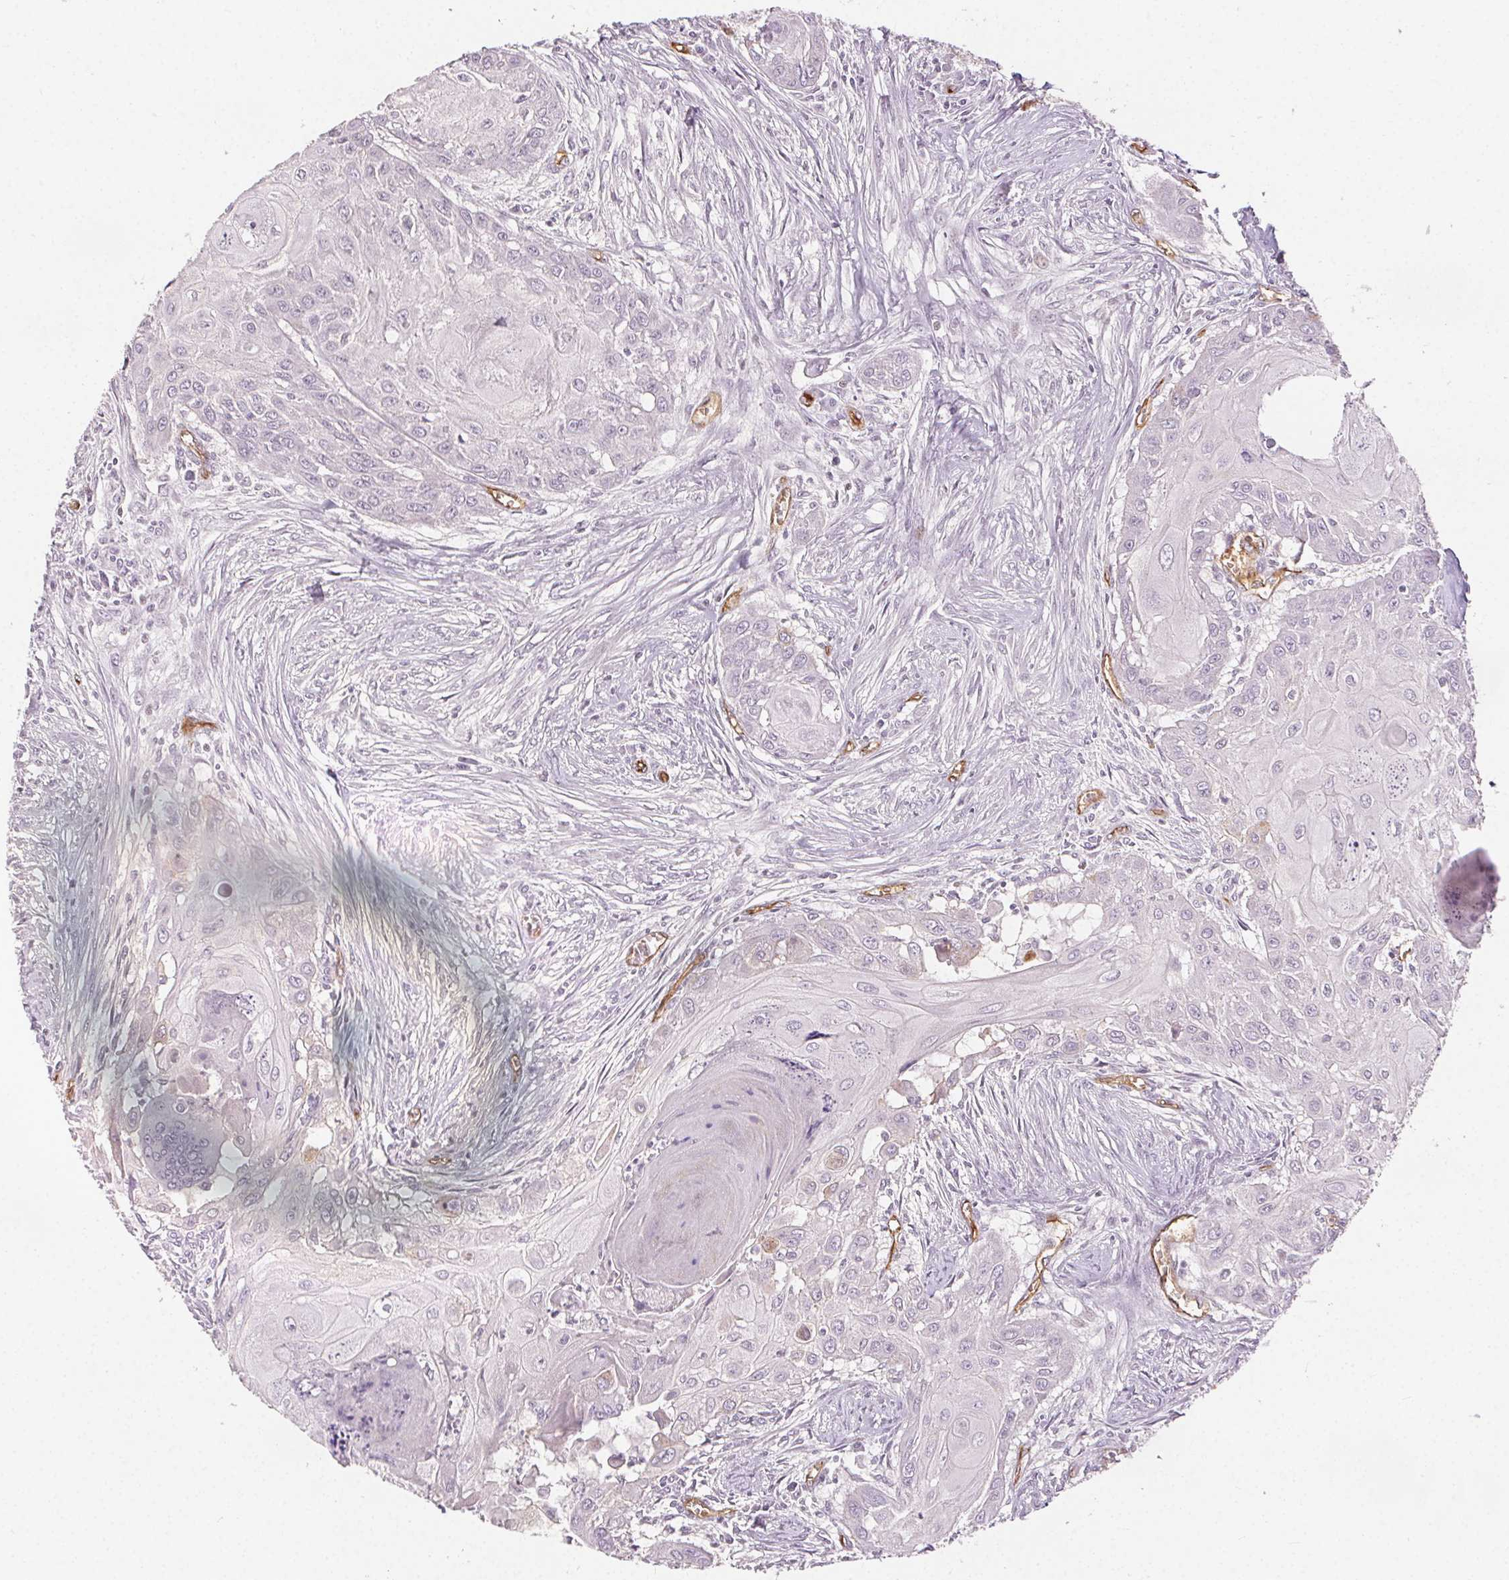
{"staining": {"intensity": "negative", "quantity": "none", "location": "none"}, "tissue": "head and neck cancer", "cell_type": "Tumor cells", "image_type": "cancer", "snomed": [{"axis": "morphology", "description": "Squamous cell carcinoma, NOS"}, {"axis": "topography", "description": "Oral tissue"}, {"axis": "topography", "description": "Head-Neck"}], "caption": "The image demonstrates no staining of tumor cells in head and neck cancer (squamous cell carcinoma).", "gene": "PODXL", "patient": {"sex": "male", "age": 71}}